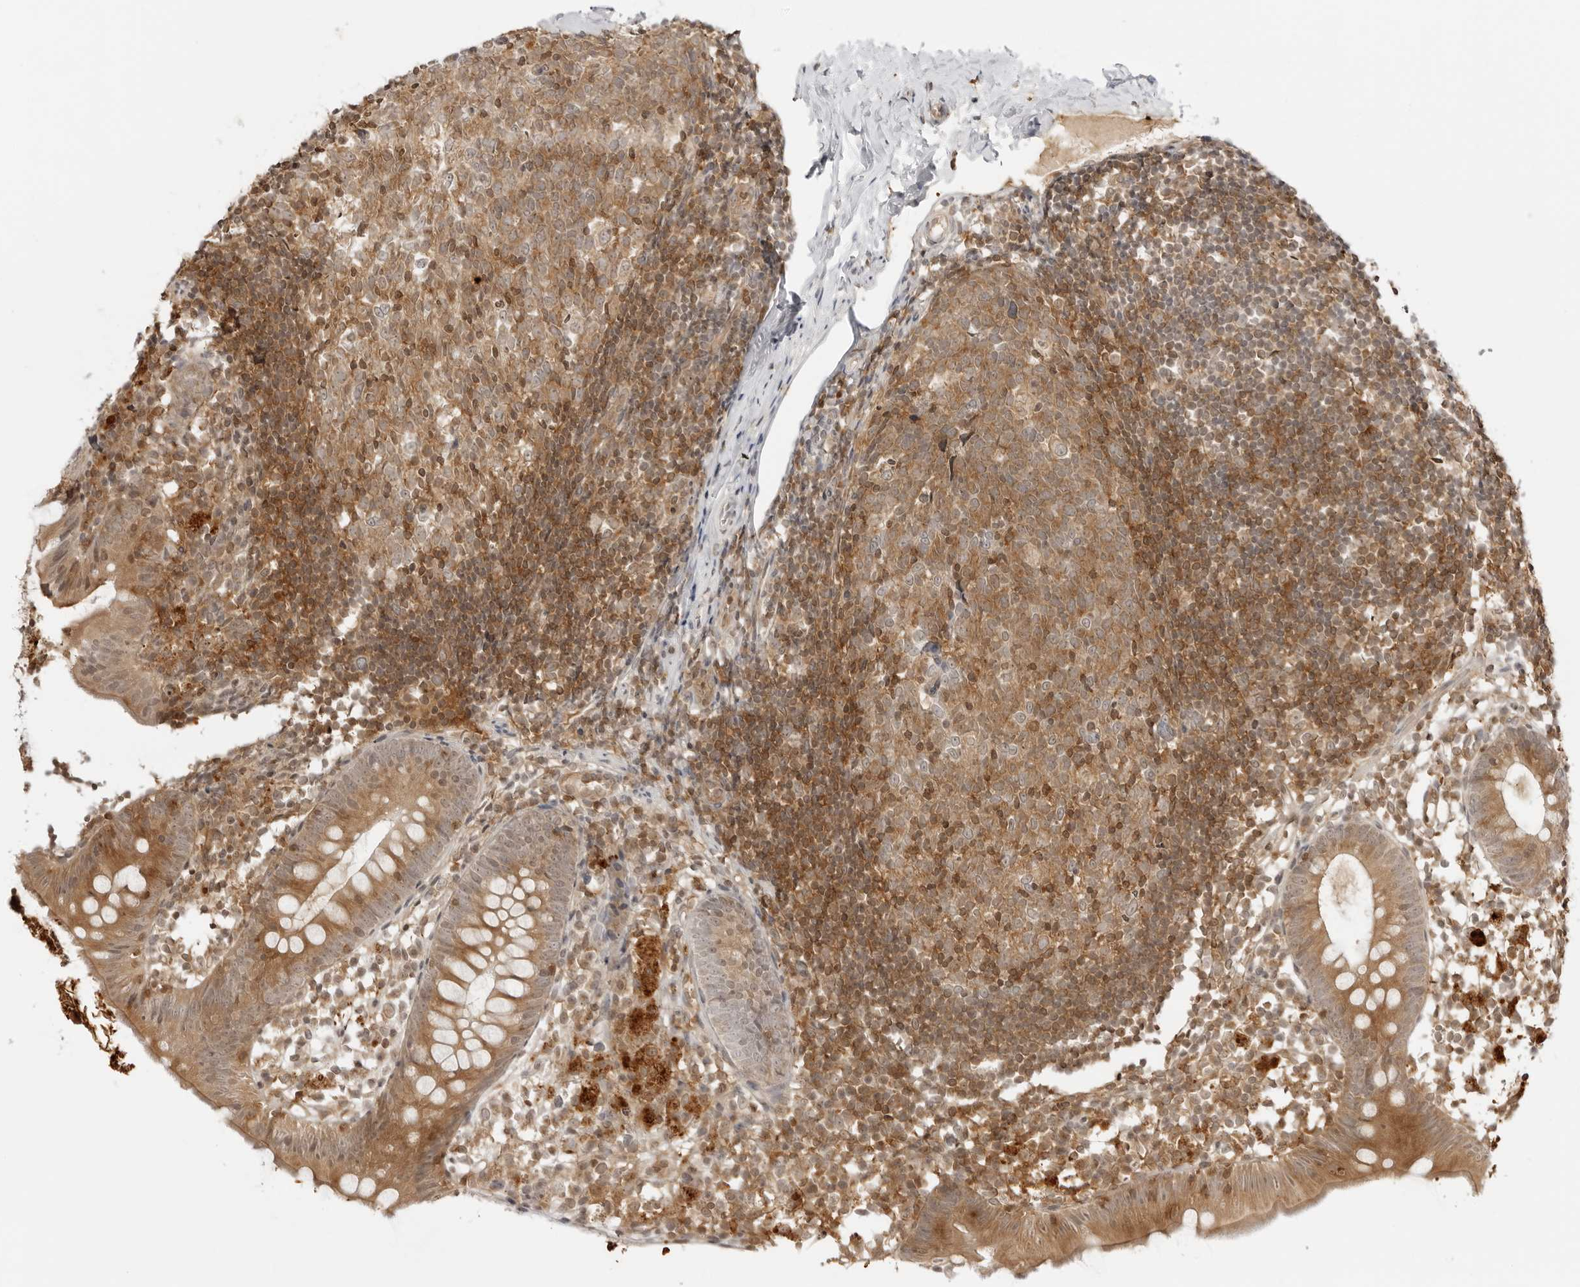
{"staining": {"intensity": "moderate", "quantity": ">75%", "location": "cytoplasmic/membranous"}, "tissue": "appendix", "cell_type": "Glandular cells", "image_type": "normal", "snomed": [{"axis": "morphology", "description": "Normal tissue, NOS"}, {"axis": "topography", "description": "Appendix"}], "caption": "High-magnification brightfield microscopy of unremarkable appendix stained with DAB (3,3'-diaminobenzidine) (brown) and counterstained with hematoxylin (blue). glandular cells exhibit moderate cytoplasmic/membranous expression is appreciated in approximately>75% of cells. (DAB (3,3'-diaminobenzidine) IHC, brown staining for protein, blue staining for nuclei).", "gene": "IKBKE", "patient": {"sex": "female", "age": 20}}